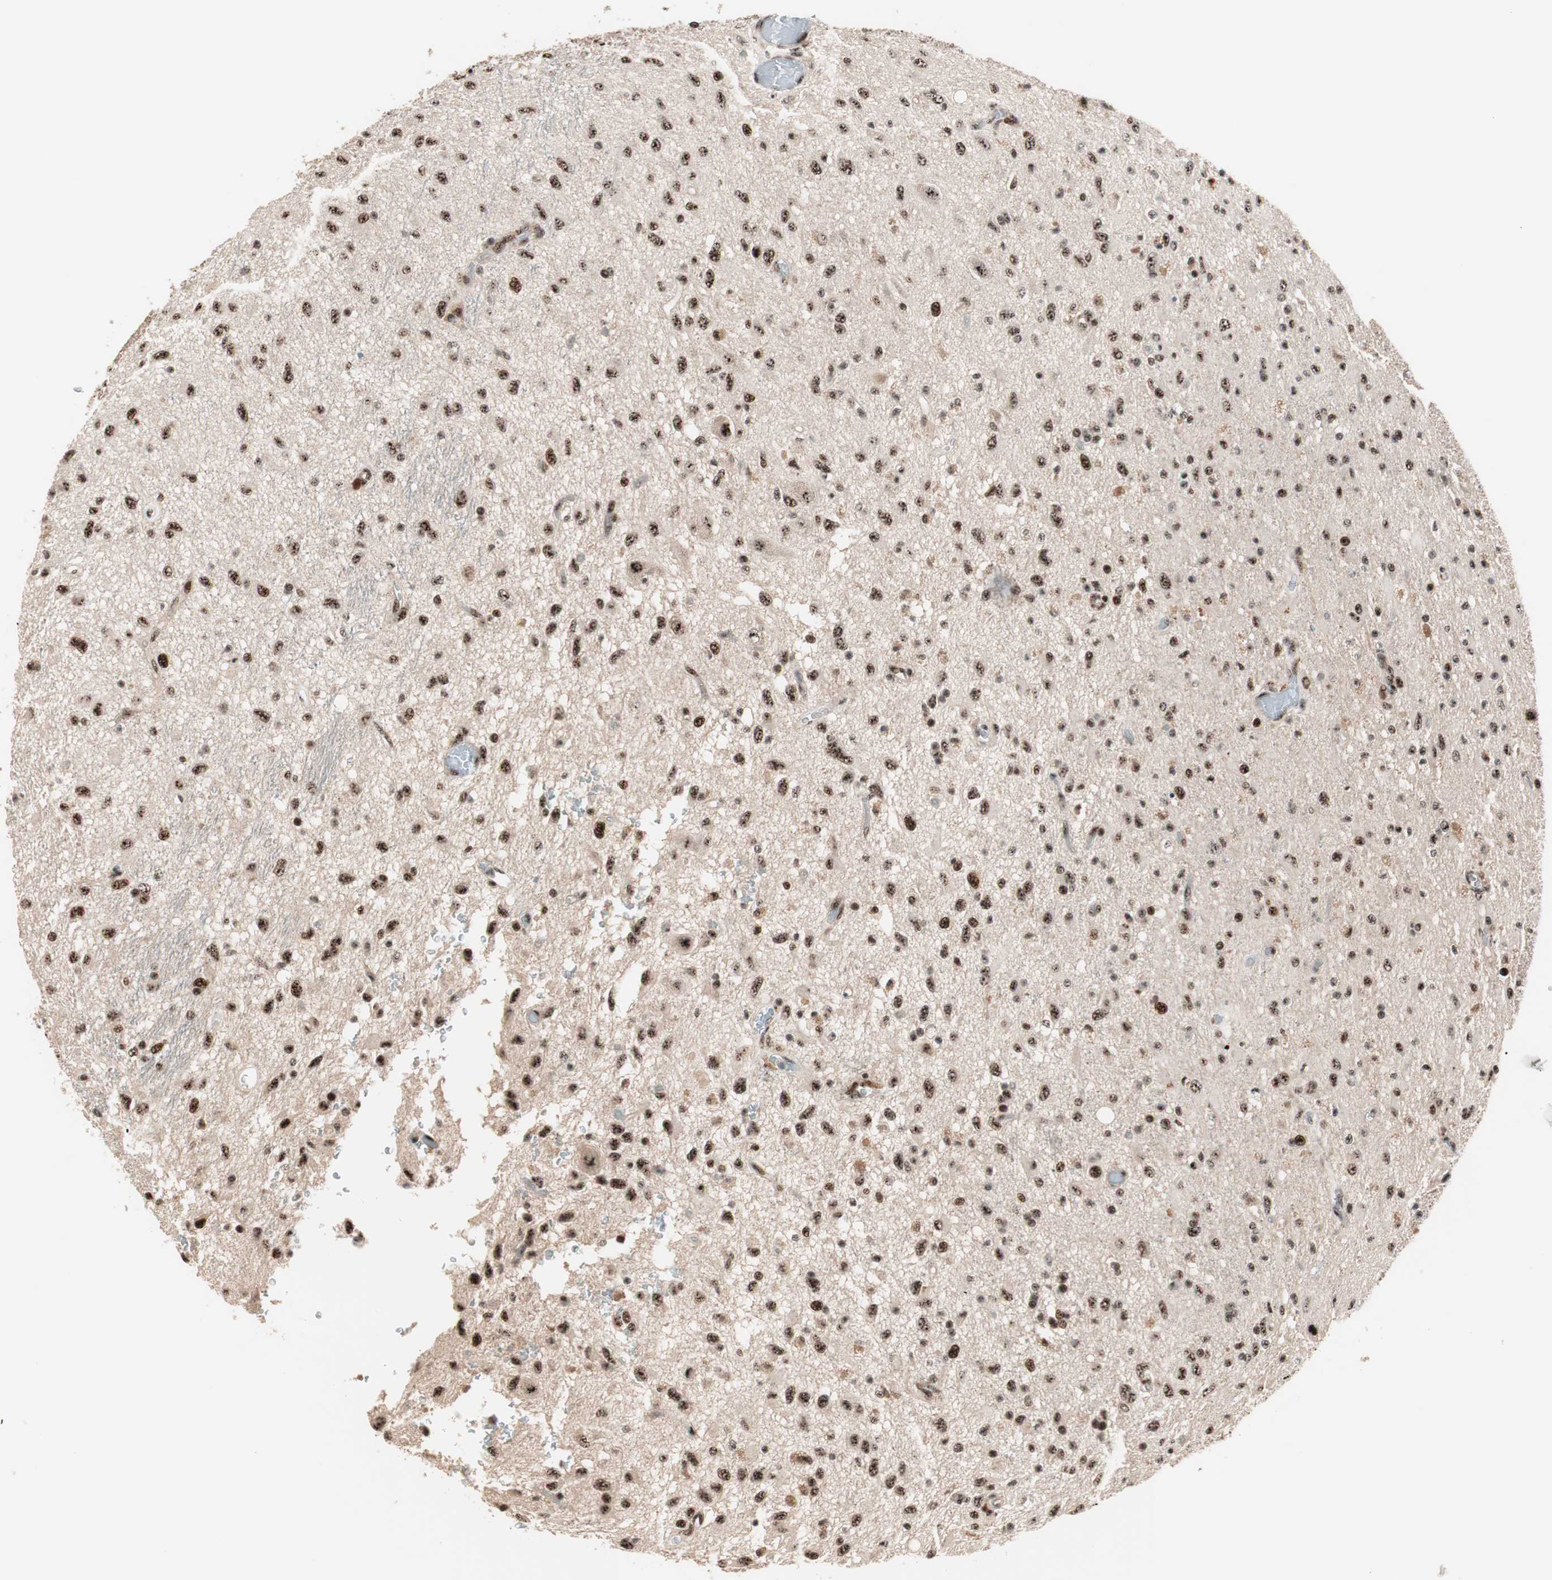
{"staining": {"intensity": "strong", "quantity": ">75%", "location": "nuclear"}, "tissue": "glioma", "cell_type": "Tumor cells", "image_type": "cancer", "snomed": [{"axis": "morphology", "description": "Glioma, malignant, Low grade"}, {"axis": "topography", "description": "Brain"}], "caption": "Malignant low-grade glioma tissue displays strong nuclear expression in about >75% of tumor cells The protein of interest is stained brown, and the nuclei are stained in blue (DAB (3,3'-diaminobenzidine) IHC with brightfield microscopy, high magnification).", "gene": "NR5A2", "patient": {"sex": "male", "age": 77}}